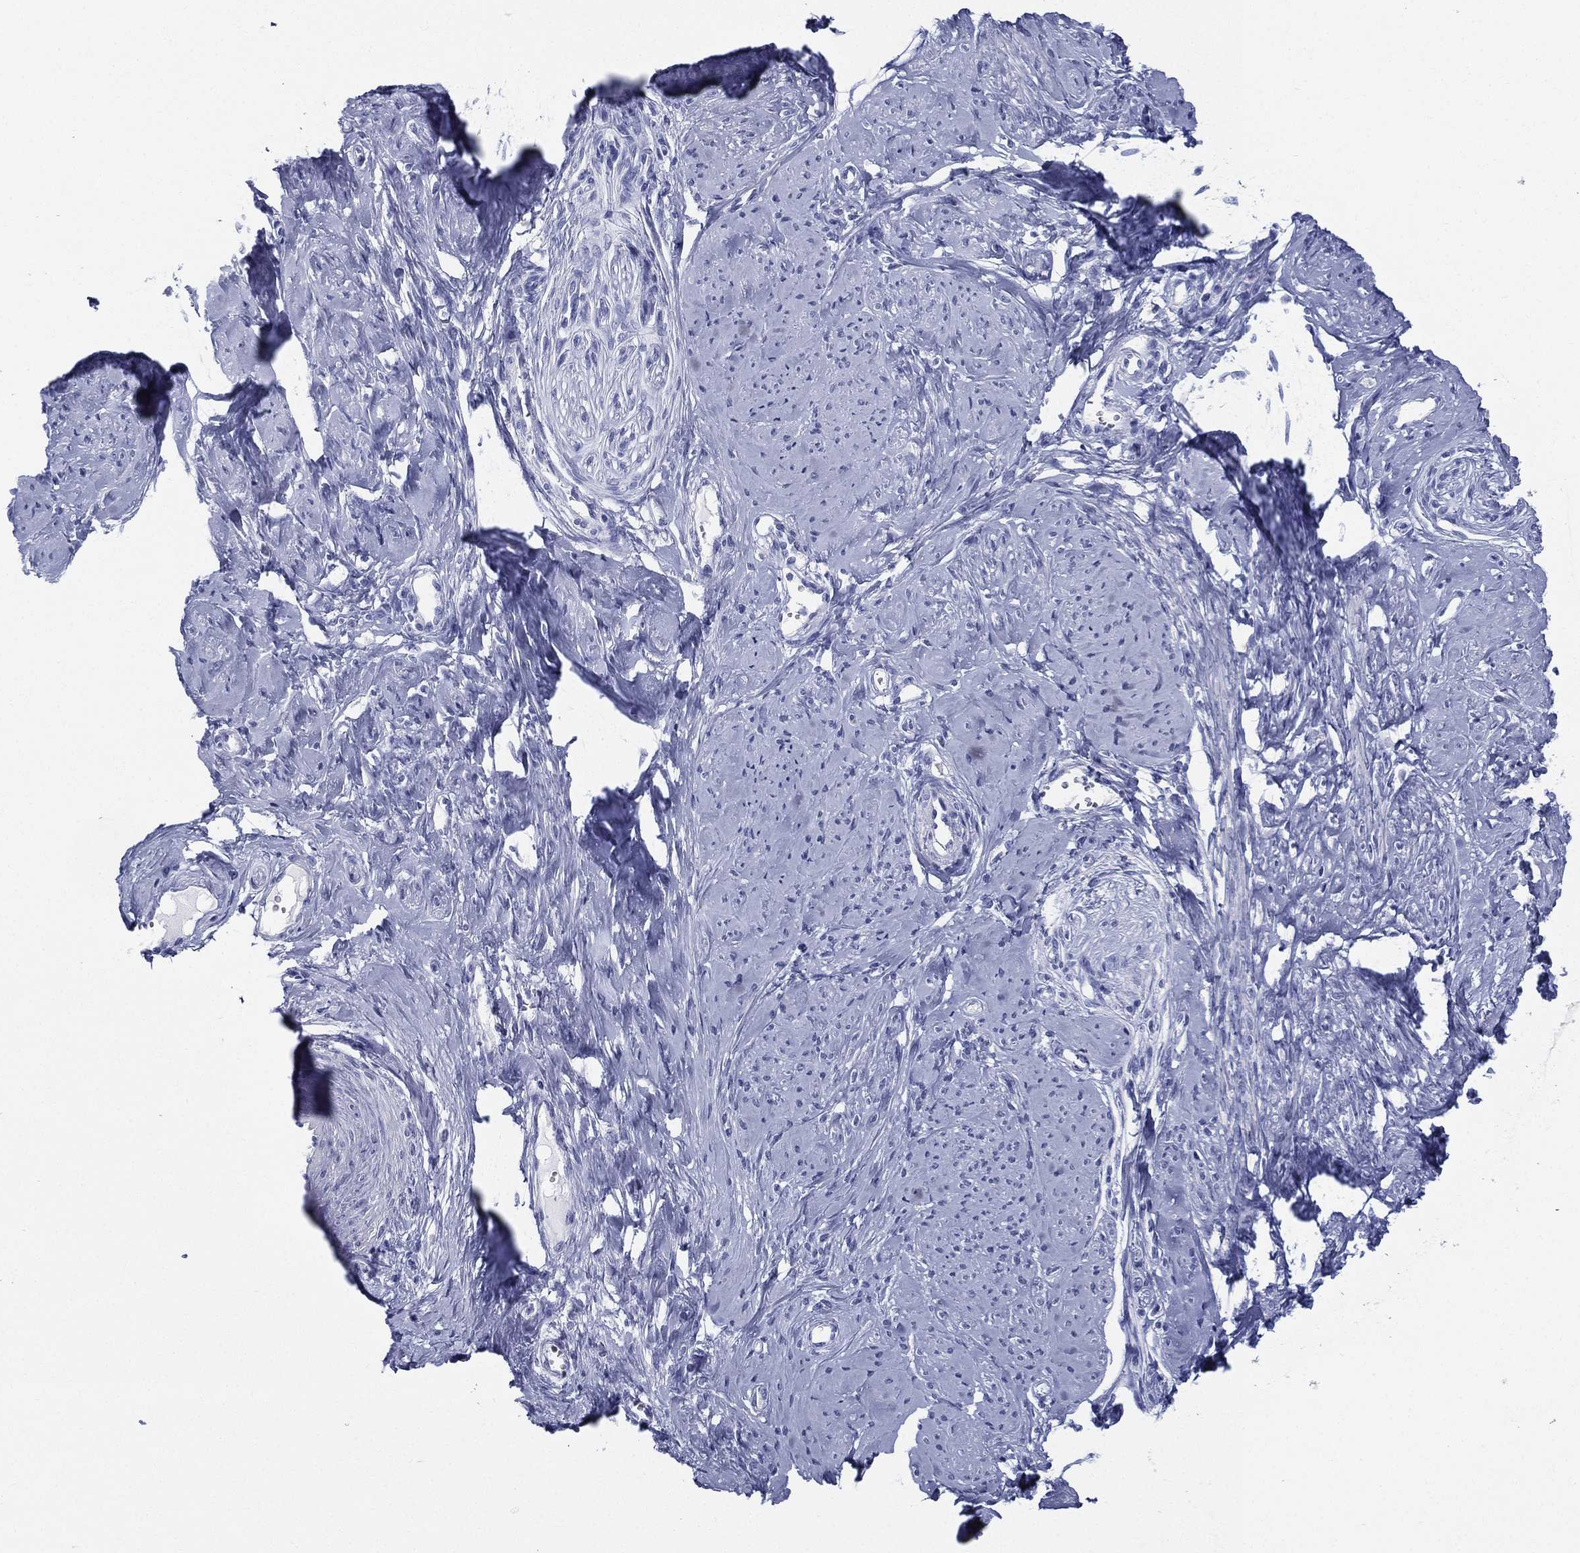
{"staining": {"intensity": "negative", "quantity": "none", "location": "none"}, "tissue": "smooth muscle", "cell_type": "Smooth muscle cells", "image_type": "normal", "snomed": [{"axis": "morphology", "description": "Normal tissue, NOS"}, {"axis": "topography", "description": "Smooth muscle"}], "caption": "This is a histopathology image of immunohistochemistry (IHC) staining of unremarkable smooth muscle, which shows no positivity in smooth muscle cells. The staining was performed using DAB (3,3'-diaminobenzidine) to visualize the protein expression in brown, while the nuclei were stained in blue with hematoxylin (Magnification: 20x).", "gene": "RSPH4A", "patient": {"sex": "female", "age": 48}}